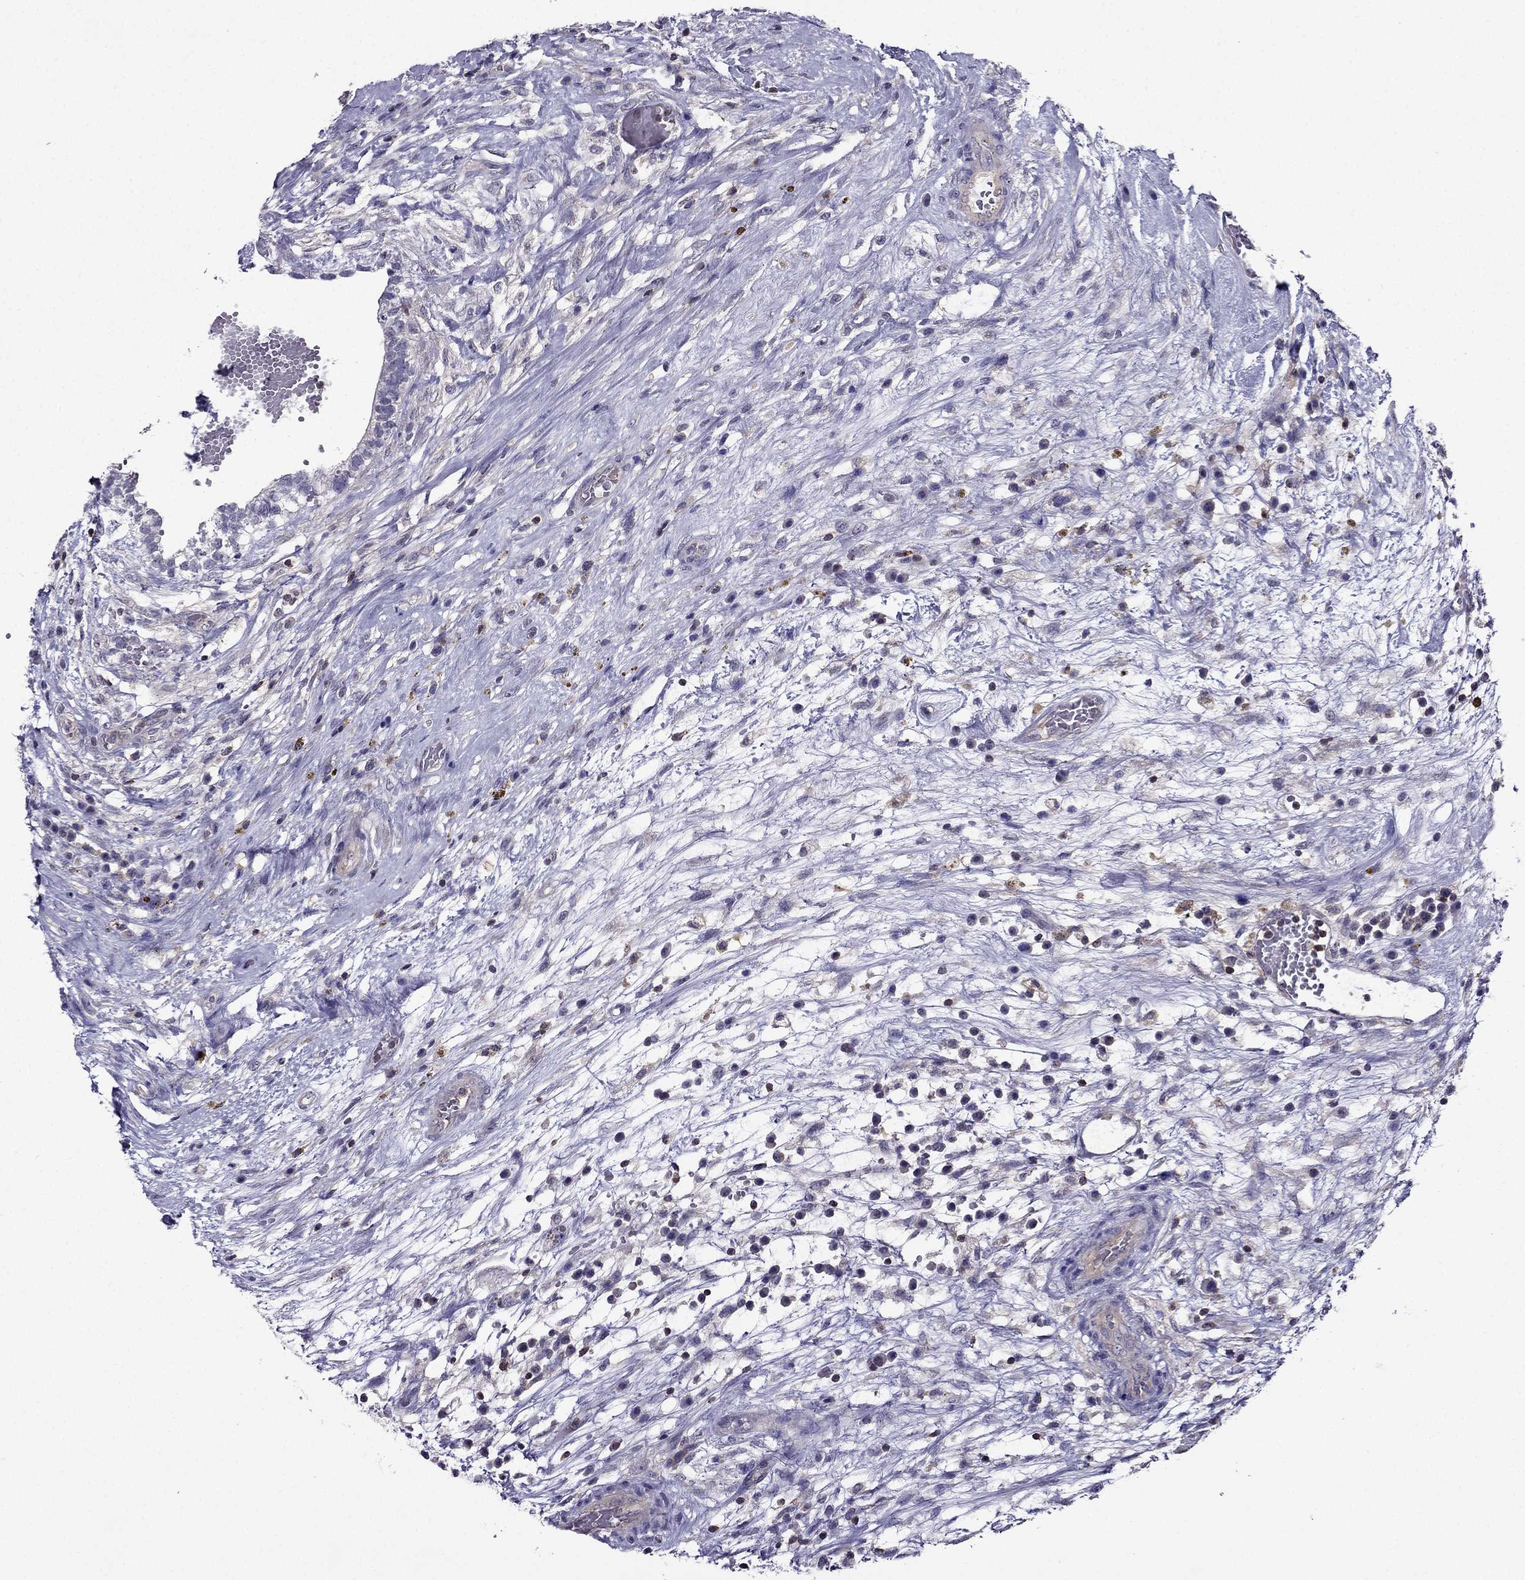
{"staining": {"intensity": "negative", "quantity": "none", "location": "none"}, "tissue": "testis cancer", "cell_type": "Tumor cells", "image_type": "cancer", "snomed": [{"axis": "morphology", "description": "Normal tissue, NOS"}, {"axis": "morphology", "description": "Carcinoma, Embryonal, NOS"}, {"axis": "topography", "description": "Testis"}, {"axis": "topography", "description": "Epididymis"}], "caption": "Tumor cells are negative for brown protein staining in testis cancer (embryonal carcinoma).", "gene": "AAK1", "patient": {"sex": "male", "age": 32}}